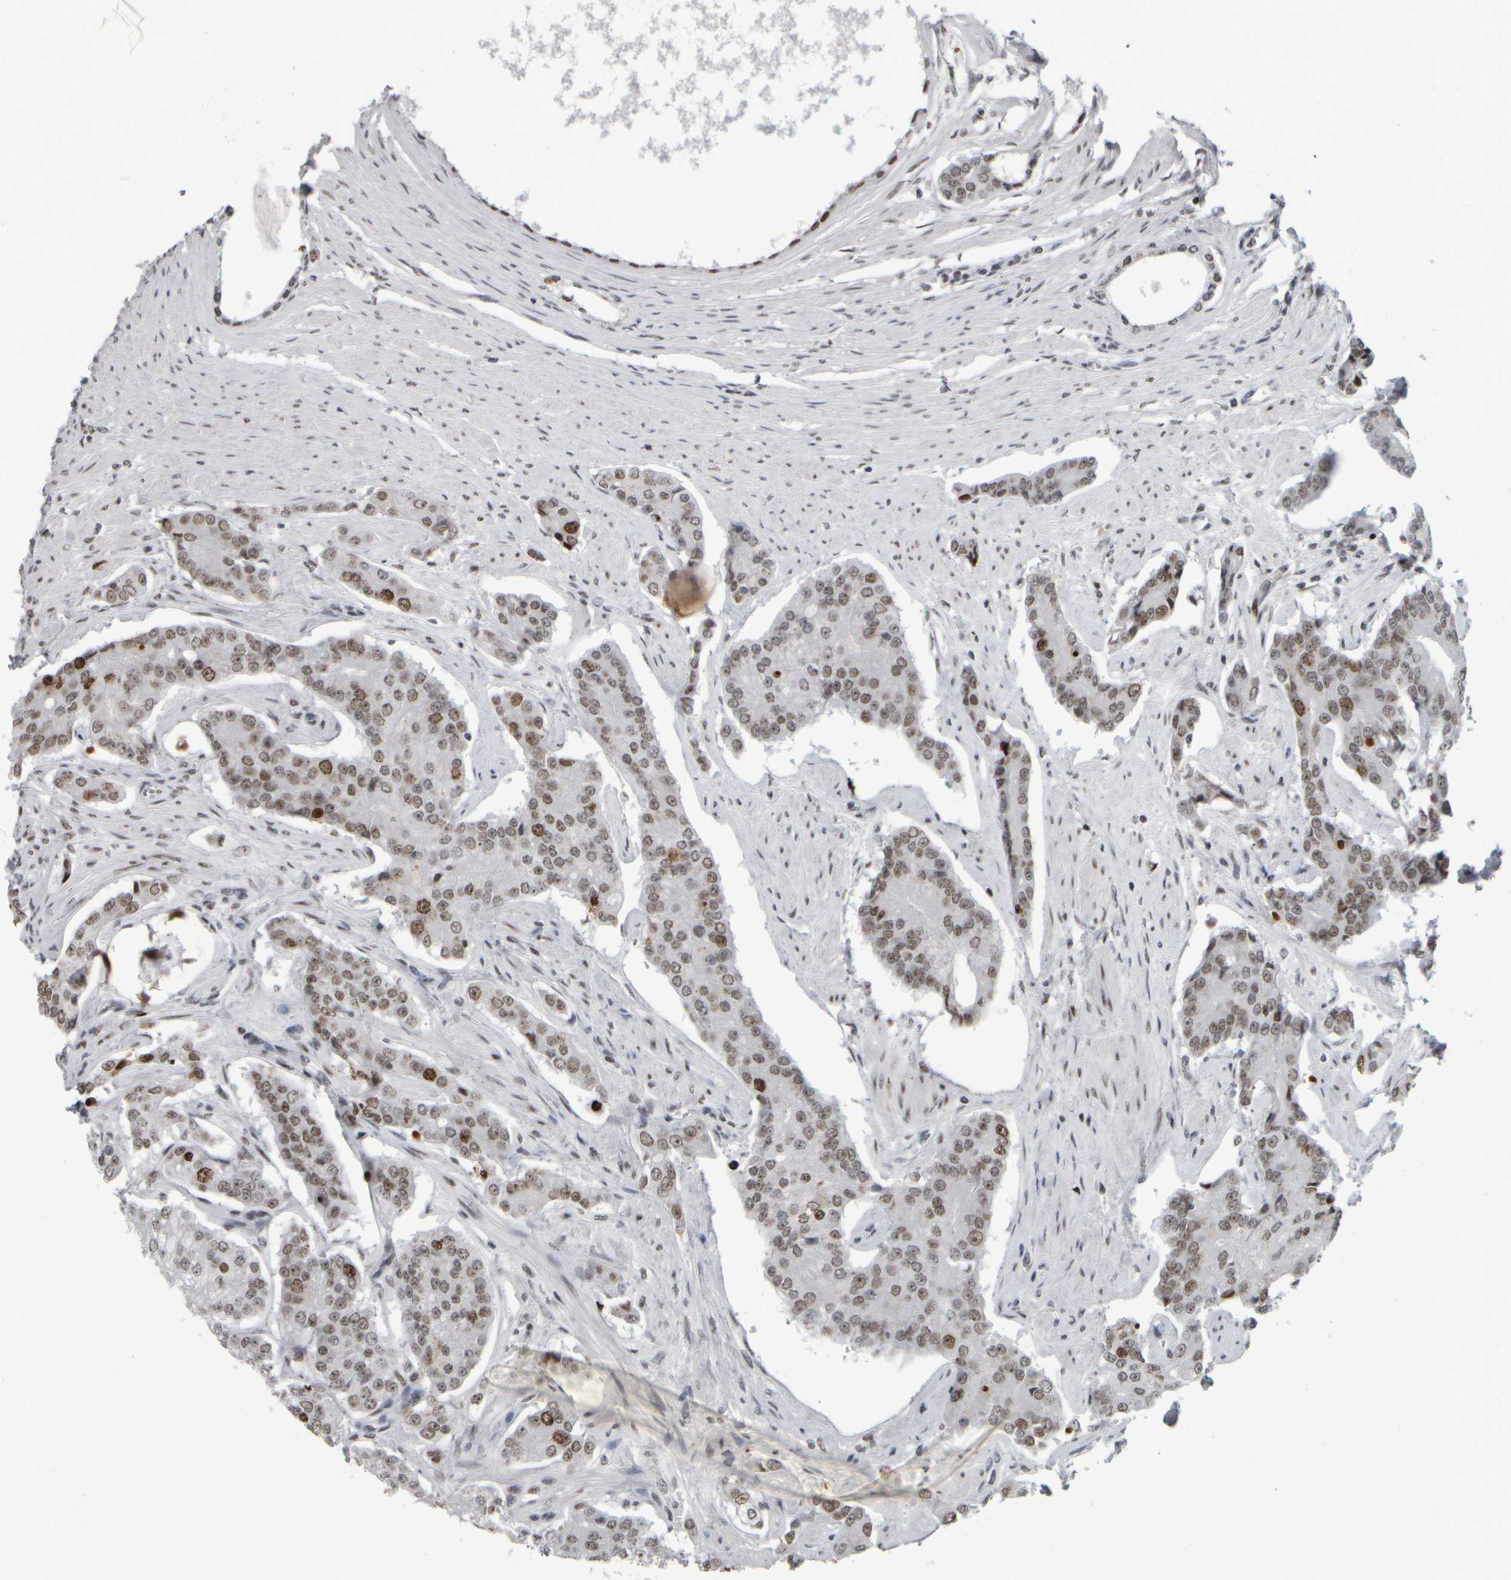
{"staining": {"intensity": "weak", "quantity": ">75%", "location": "nuclear"}, "tissue": "prostate cancer", "cell_type": "Tumor cells", "image_type": "cancer", "snomed": [{"axis": "morphology", "description": "Adenocarcinoma, High grade"}, {"axis": "topography", "description": "Prostate"}], "caption": "IHC histopathology image of adenocarcinoma (high-grade) (prostate) stained for a protein (brown), which shows low levels of weak nuclear expression in approximately >75% of tumor cells.", "gene": "TOP2B", "patient": {"sex": "male", "age": 71}}